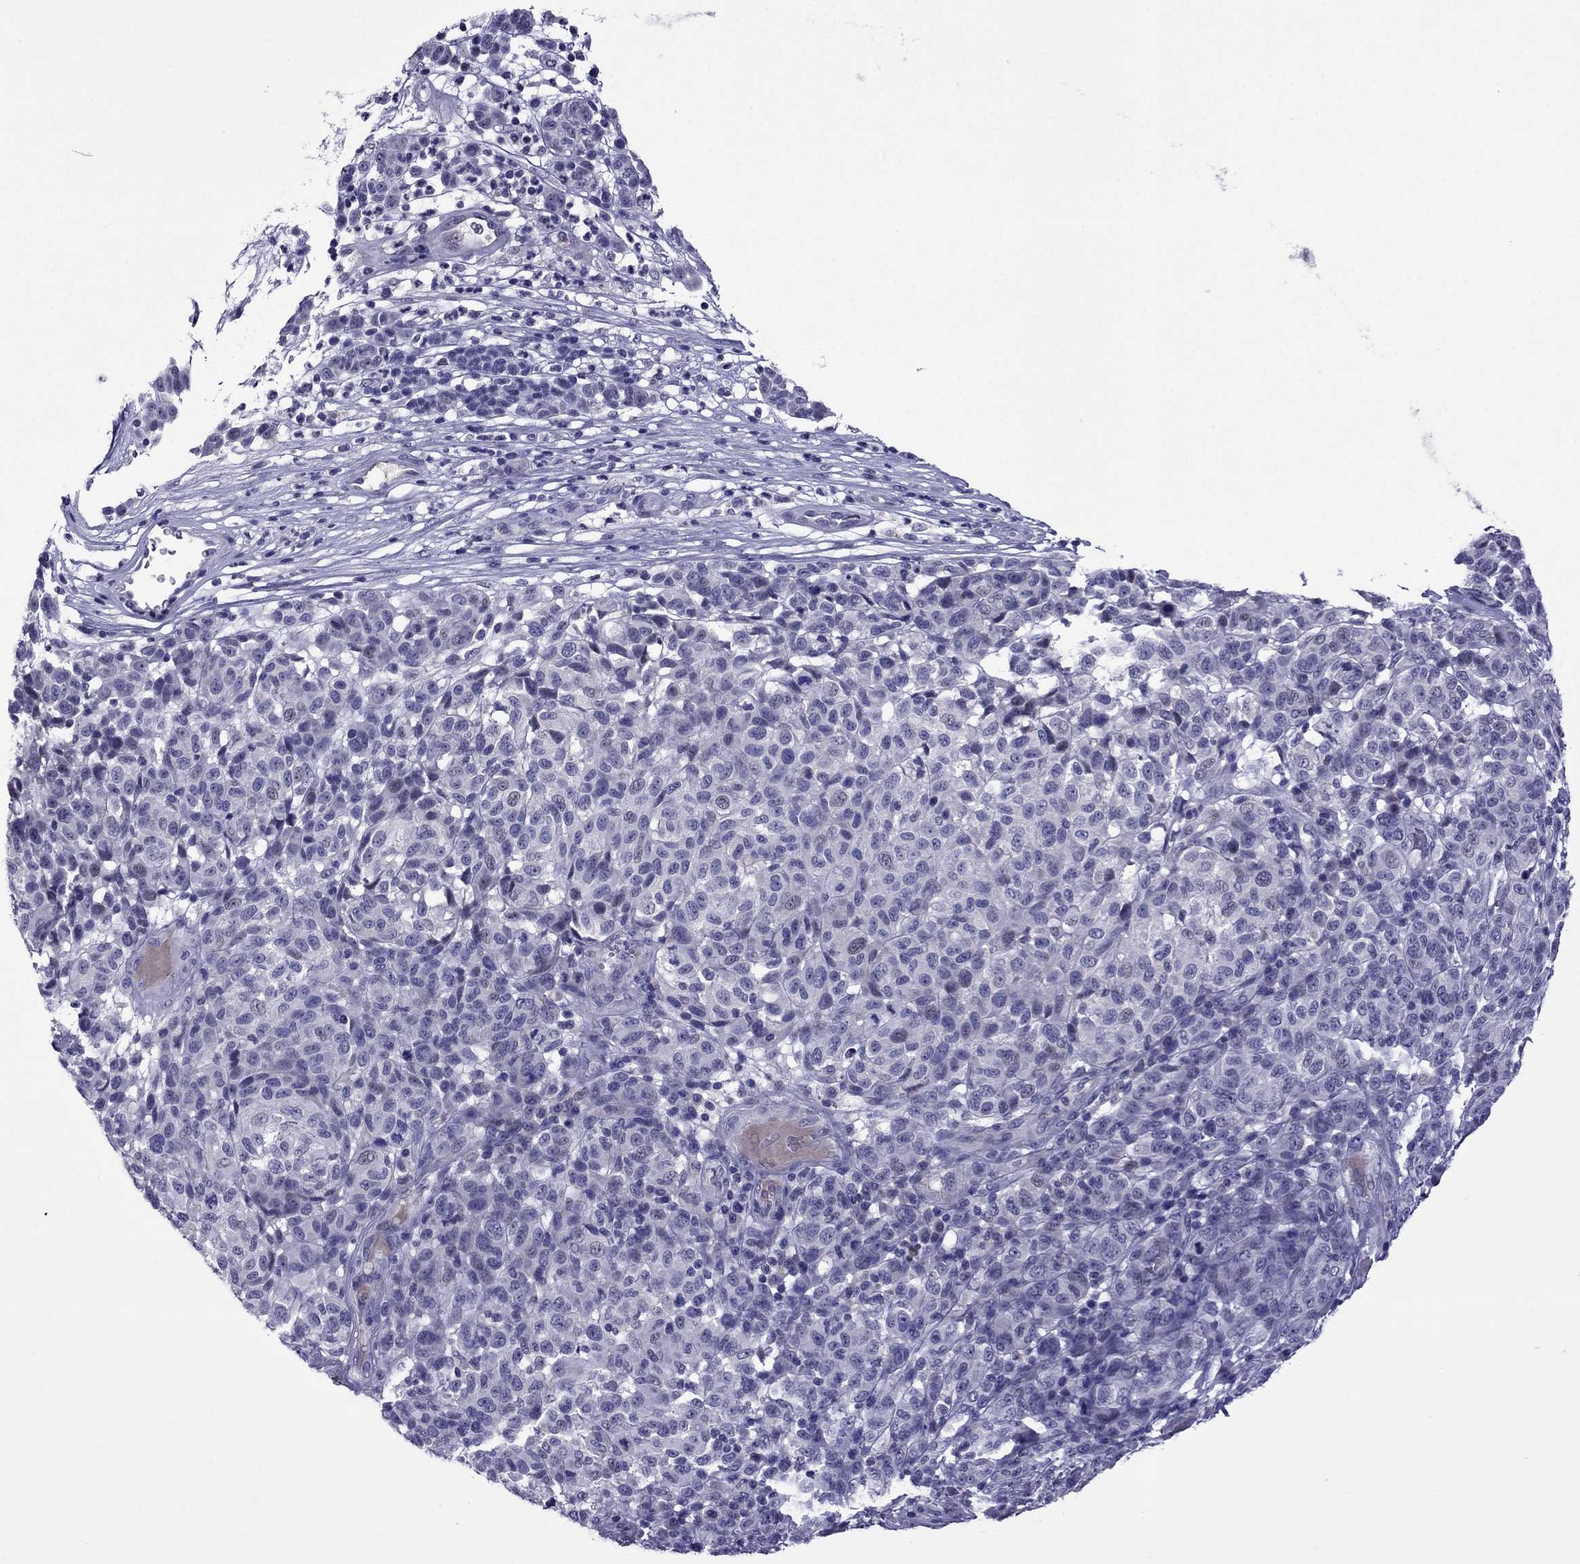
{"staining": {"intensity": "negative", "quantity": "none", "location": "none"}, "tissue": "melanoma", "cell_type": "Tumor cells", "image_type": "cancer", "snomed": [{"axis": "morphology", "description": "Malignant melanoma, NOS"}, {"axis": "topography", "description": "Skin"}], "caption": "There is no significant positivity in tumor cells of malignant melanoma. Brightfield microscopy of IHC stained with DAB (3,3'-diaminobenzidine) (brown) and hematoxylin (blue), captured at high magnification.", "gene": "SPTBN4", "patient": {"sex": "male", "age": 59}}